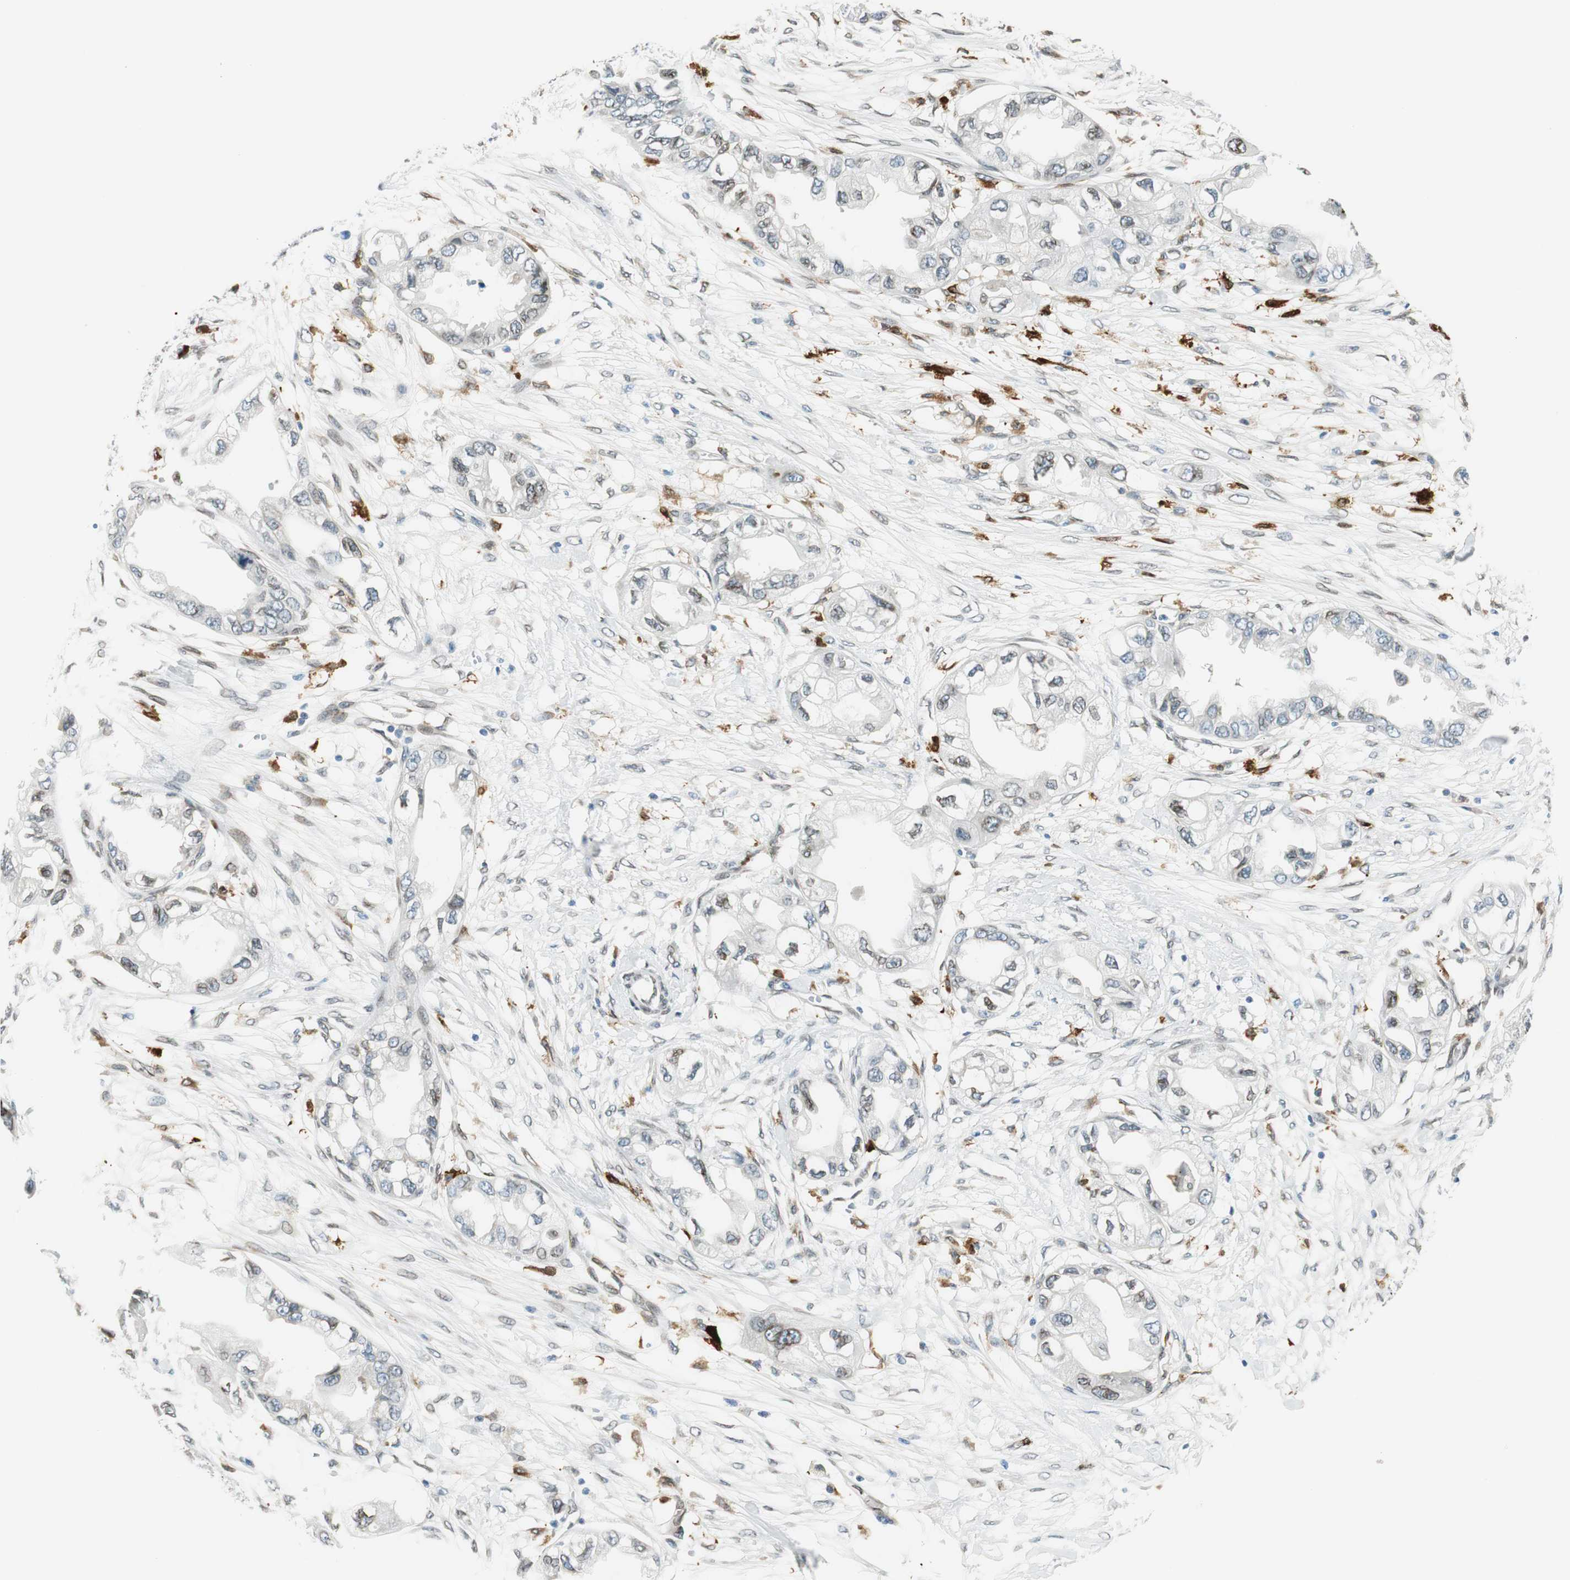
{"staining": {"intensity": "negative", "quantity": "none", "location": "none"}, "tissue": "endometrial cancer", "cell_type": "Tumor cells", "image_type": "cancer", "snomed": [{"axis": "morphology", "description": "Adenocarcinoma, NOS"}, {"axis": "topography", "description": "Endometrium"}], "caption": "High magnification brightfield microscopy of endometrial cancer stained with DAB (brown) and counterstained with hematoxylin (blue): tumor cells show no significant positivity. (Brightfield microscopy of DAB (3,3'-diaminobenzidine) immunohistochemistry (IHC) at high magnification).", "gene": "TMEM260", "patient": {"sex": "female", "age": 67}}